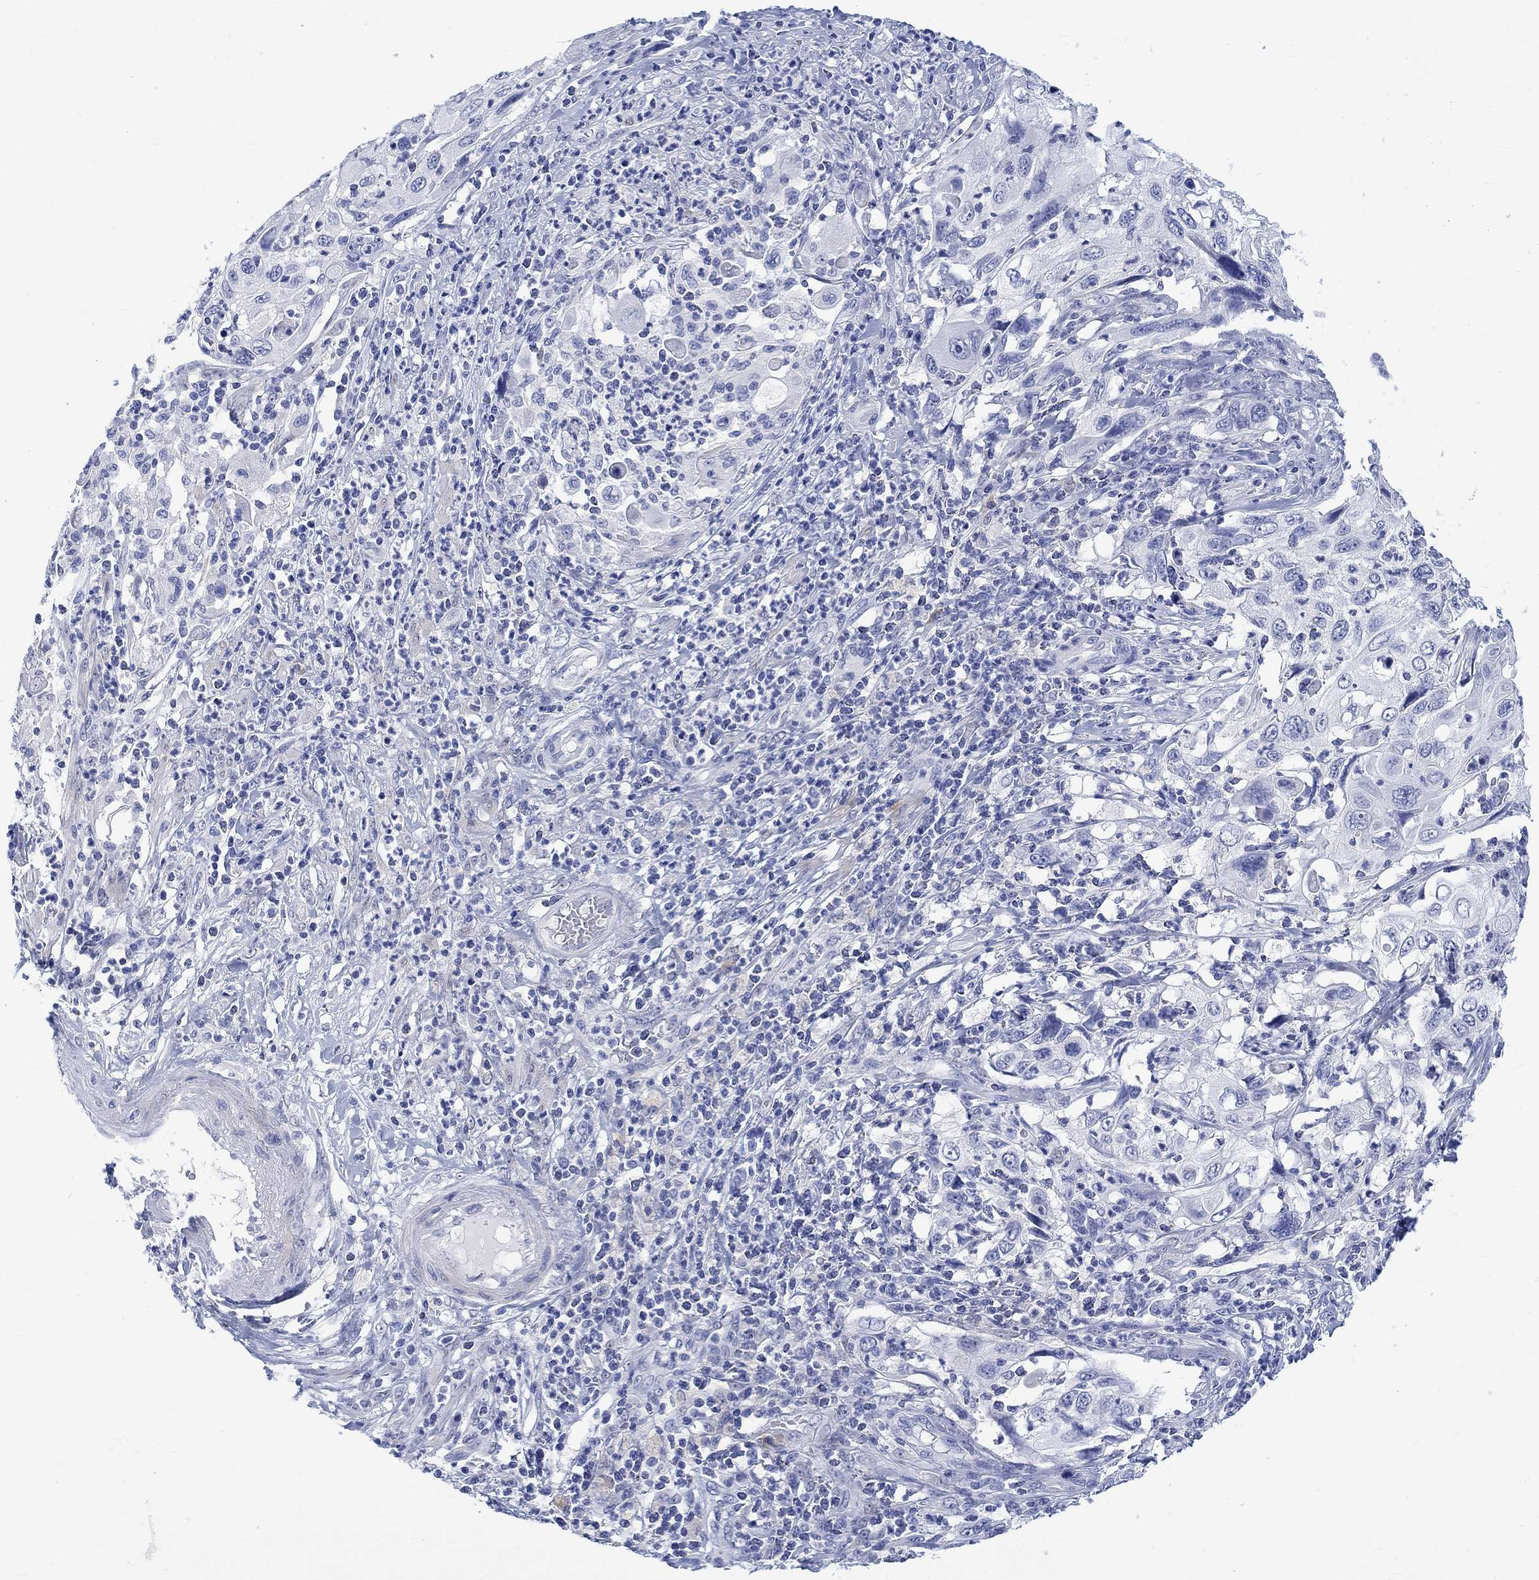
{"staining": {"intensity": "negative", "quantity": "none", "location": "none"}, "tissue": "cervical cancer", "cell_type": "Tumor cells", "image_type": "cancer", "snomed": [{"axis": "morphology", "description": "Squamous cell carcinoma, NOS"}, {"axis": "topography", "description": "Cervix"}], "caption": "High power microscopy histopathology image of an IHC image of cervical squamous cell carcinoma, revealing no significant expression in tumor cells.", "gene": "MSI1", "patient": {"sex": "female", "age": 70}}